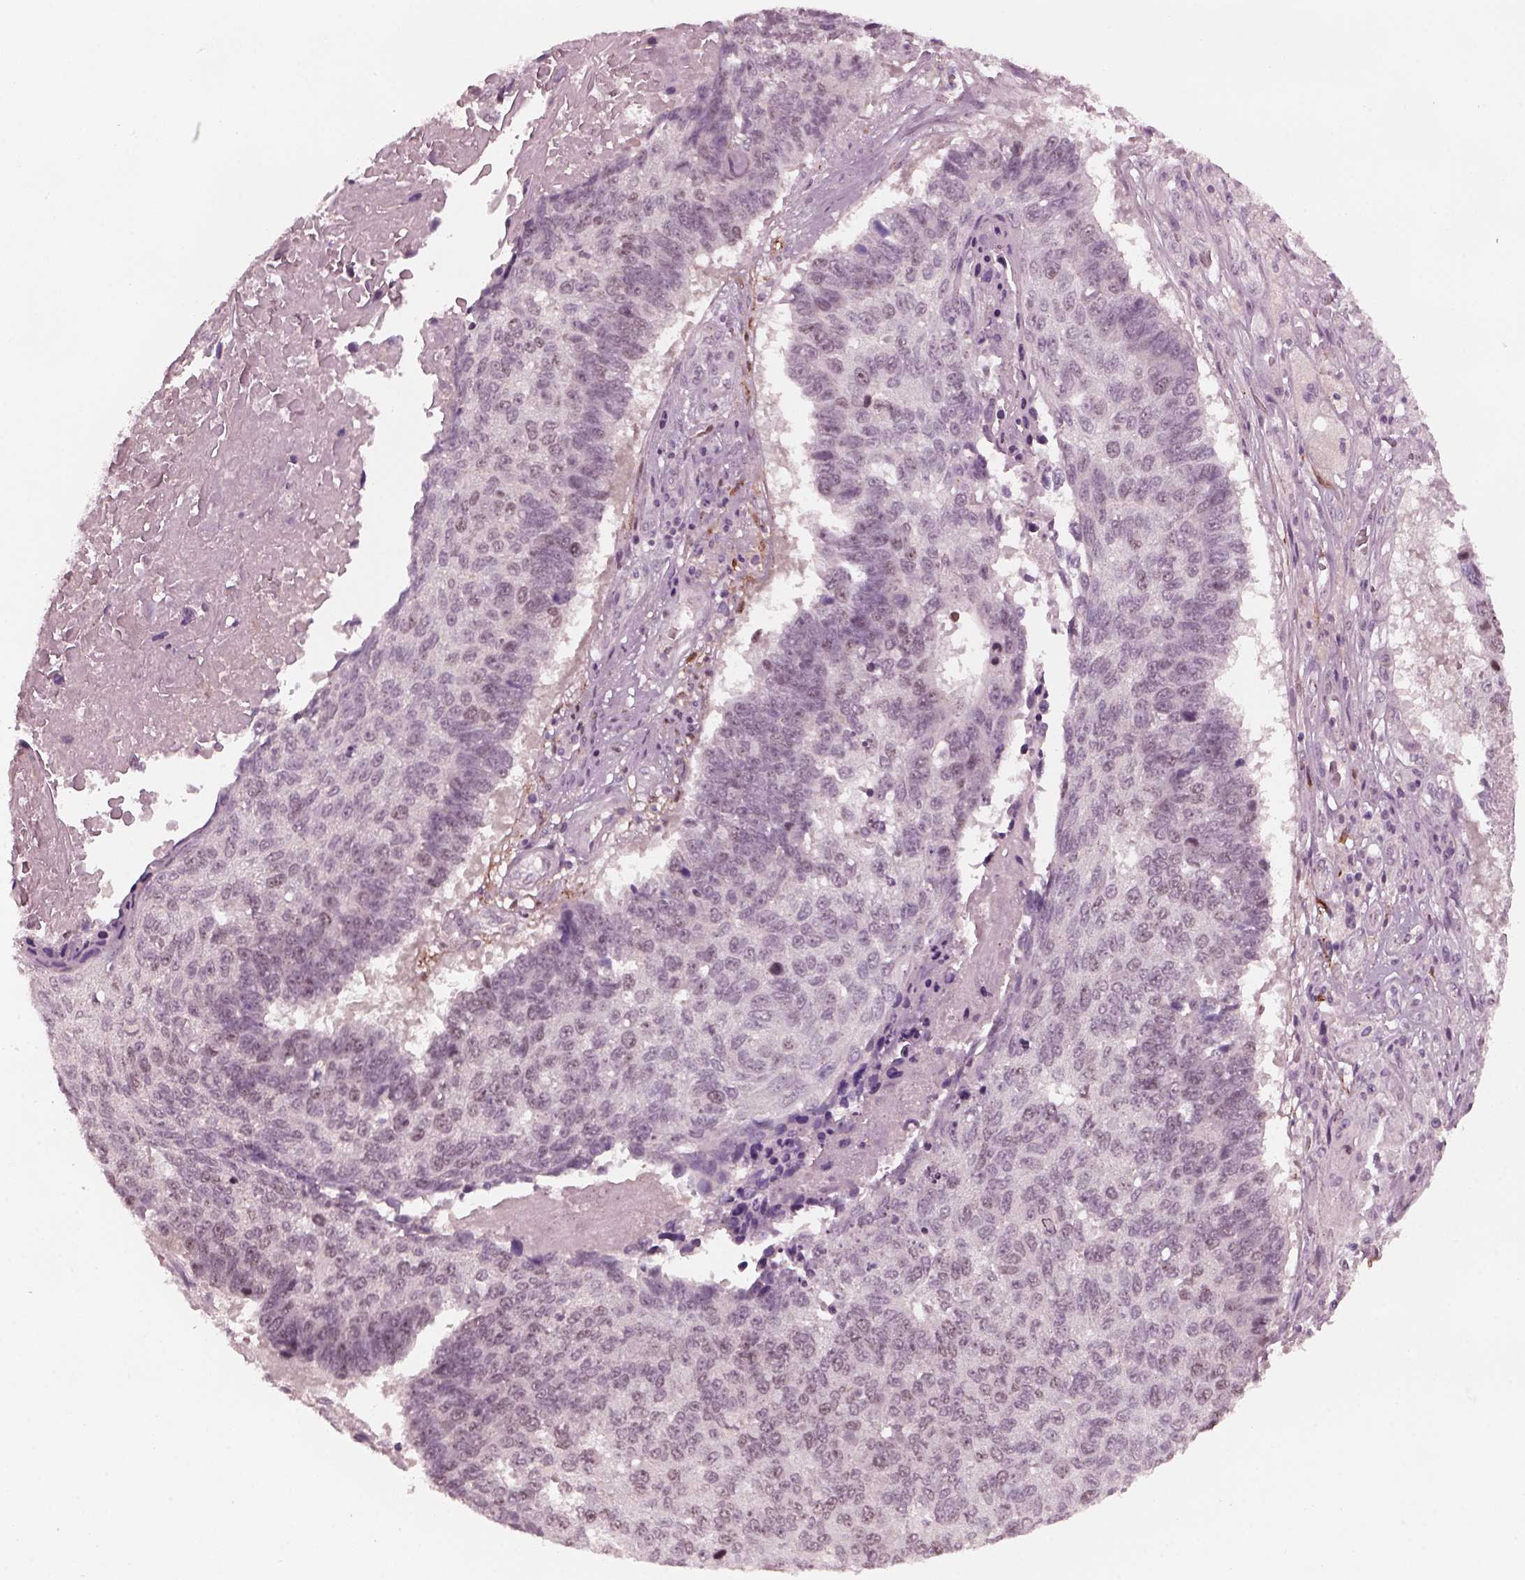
{"staining": {"intensity": "weak", "quantity": "<25%", "location": "nuclear"}, "tissue": "lung cancer", "cell_type": "Tumor cells", "image_type": "cancer", "snomed": [{"axis": "morphology", "description": "Squamous cell carcinoma, NOS"}, {"axis": "topography", "description": "Lung"}], "caption": "Lung cancer was stained to show a protein in brown. There is no significant staining in tumor cells.", "gene": "SAXO1", "patient": {"sex": "male", "age": 73}}